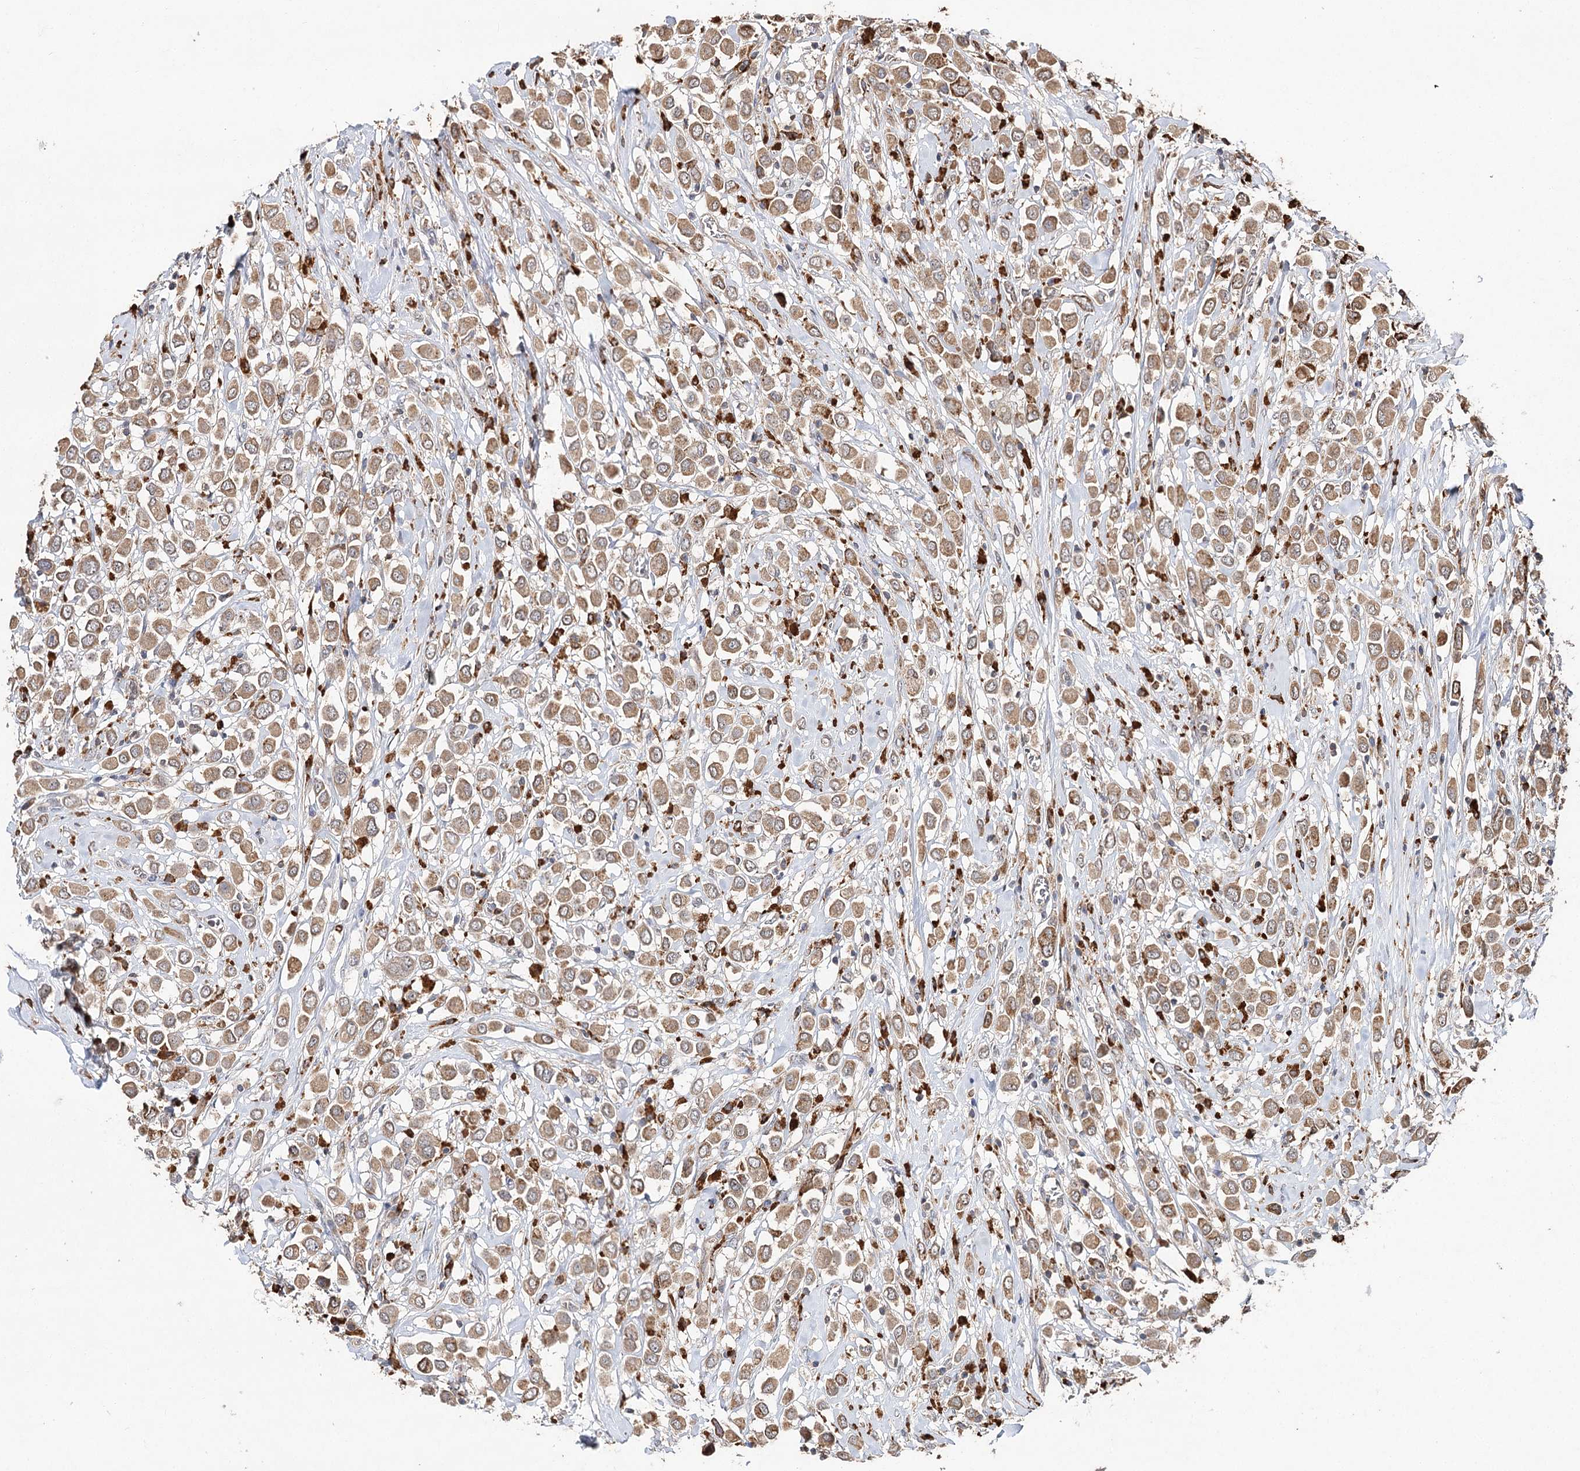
{"staining": {"intensity": "moderate", "quantity": ">75%", "location": "cytoplasmic/membranous"}, "tissue": "breast cancer", "cell_type": "Tumor cells", "image_type": "cancer", "snomed": [{"axis": "morphology", "description": "Duct carcinoma"}, {"axis": "topography", "description": "Breast"}], "caption": "High-magnification brightfield microscopy of breast cancer (invasive ductal carcinoma) stained with DAB (brown) and counterstained with hematoxylin (blue). tumor cells exhibit moderate cytoplasmic/membranous positivity is appreciated in about>75% of cells.", "gene": "DMXL1", "patient": {"sex": "female", "age": 61}}